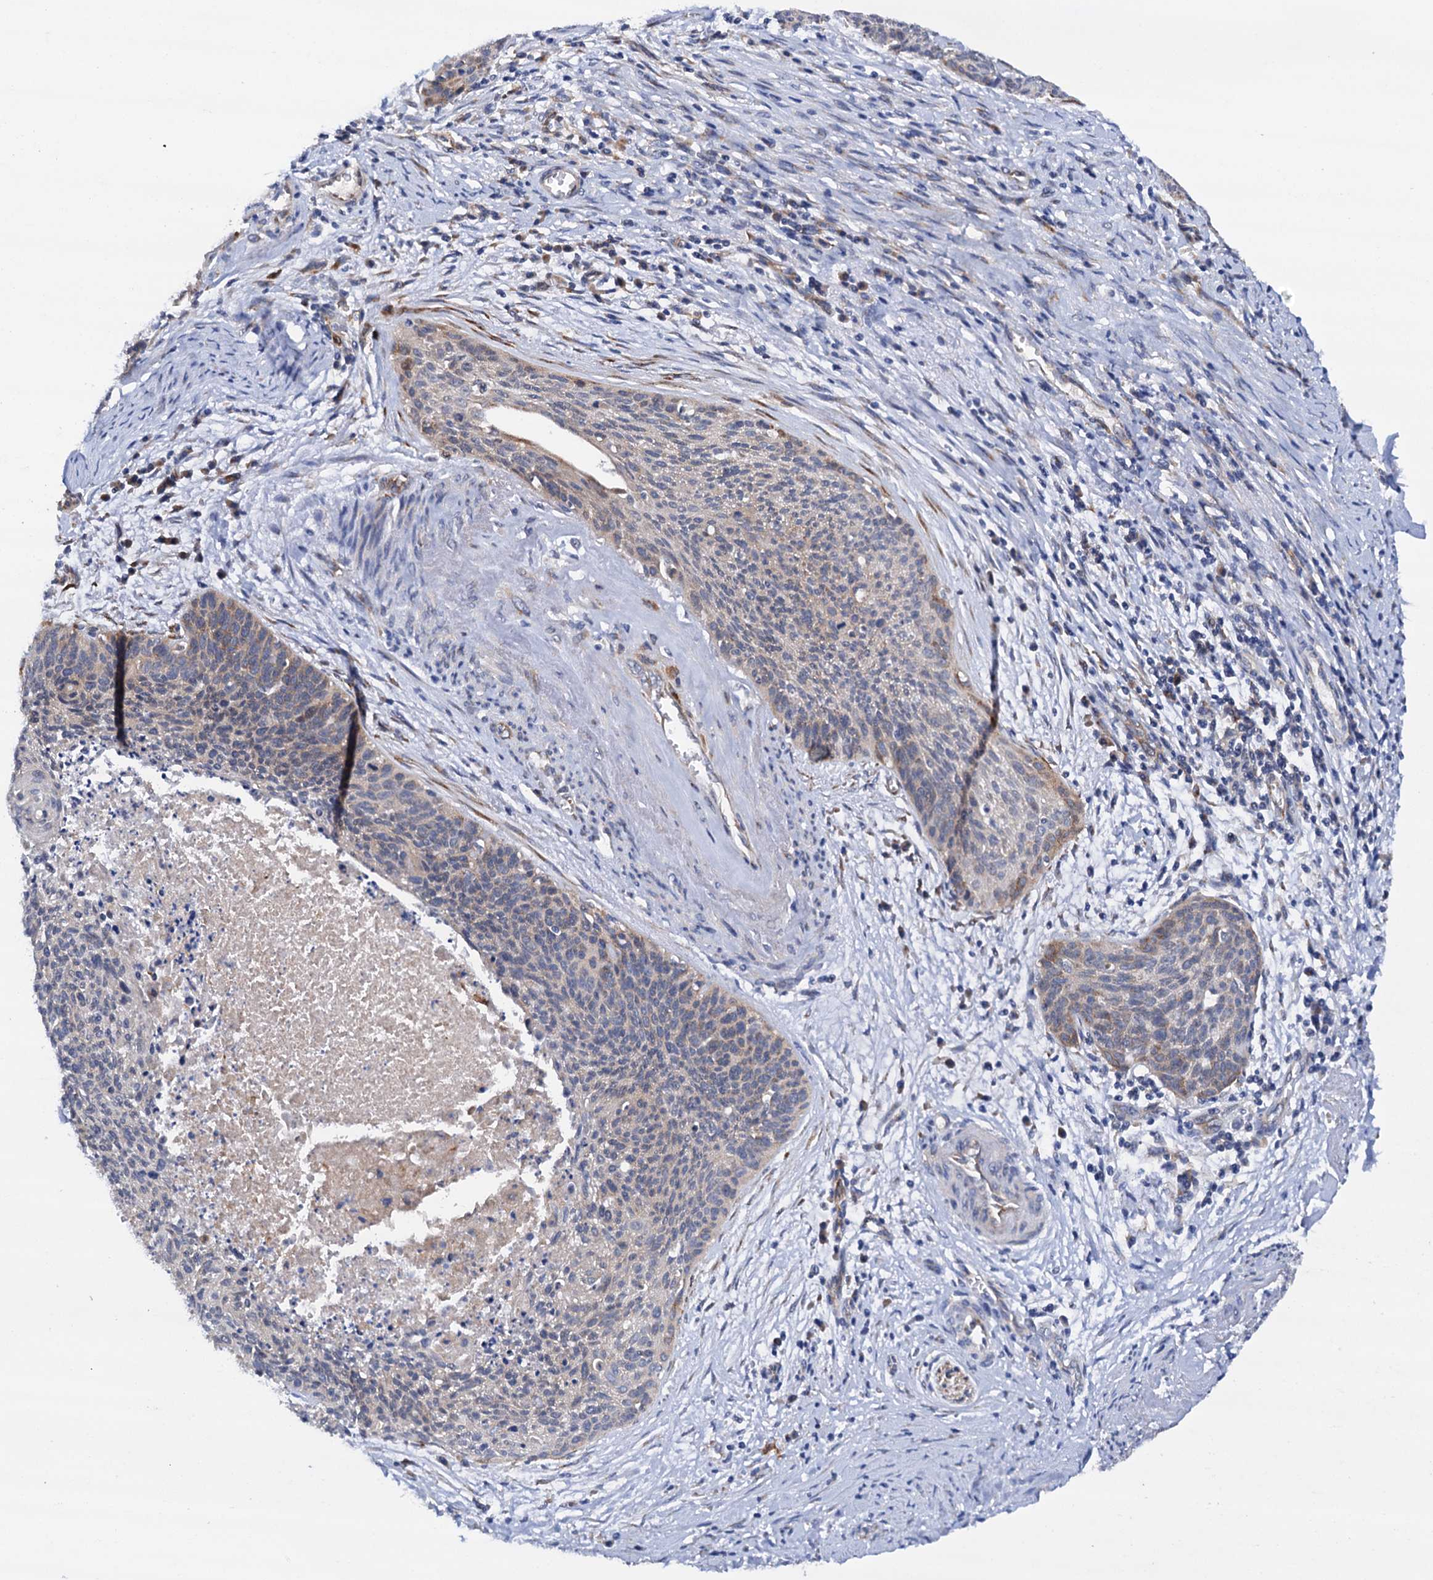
{"staining": {"intensity": "weak", "quantity": "<25%", "location": "cytoplasmic/membranous"}, "tissue": "cervical cancer", "cell_type": "Tumor cells", "image_type": "cancer", "snomed": [{"axis": "morphology", "description": "Squamous cell carcinoma, NOS"}, {"axis": "topography", "description": "Cervix"}], "caption": "Tumor cells show no significant expression in cervical cancer (squamous cell carcinoma).", "gene": "RASSF9", "patient": {"sex": "female", "age": 55}}